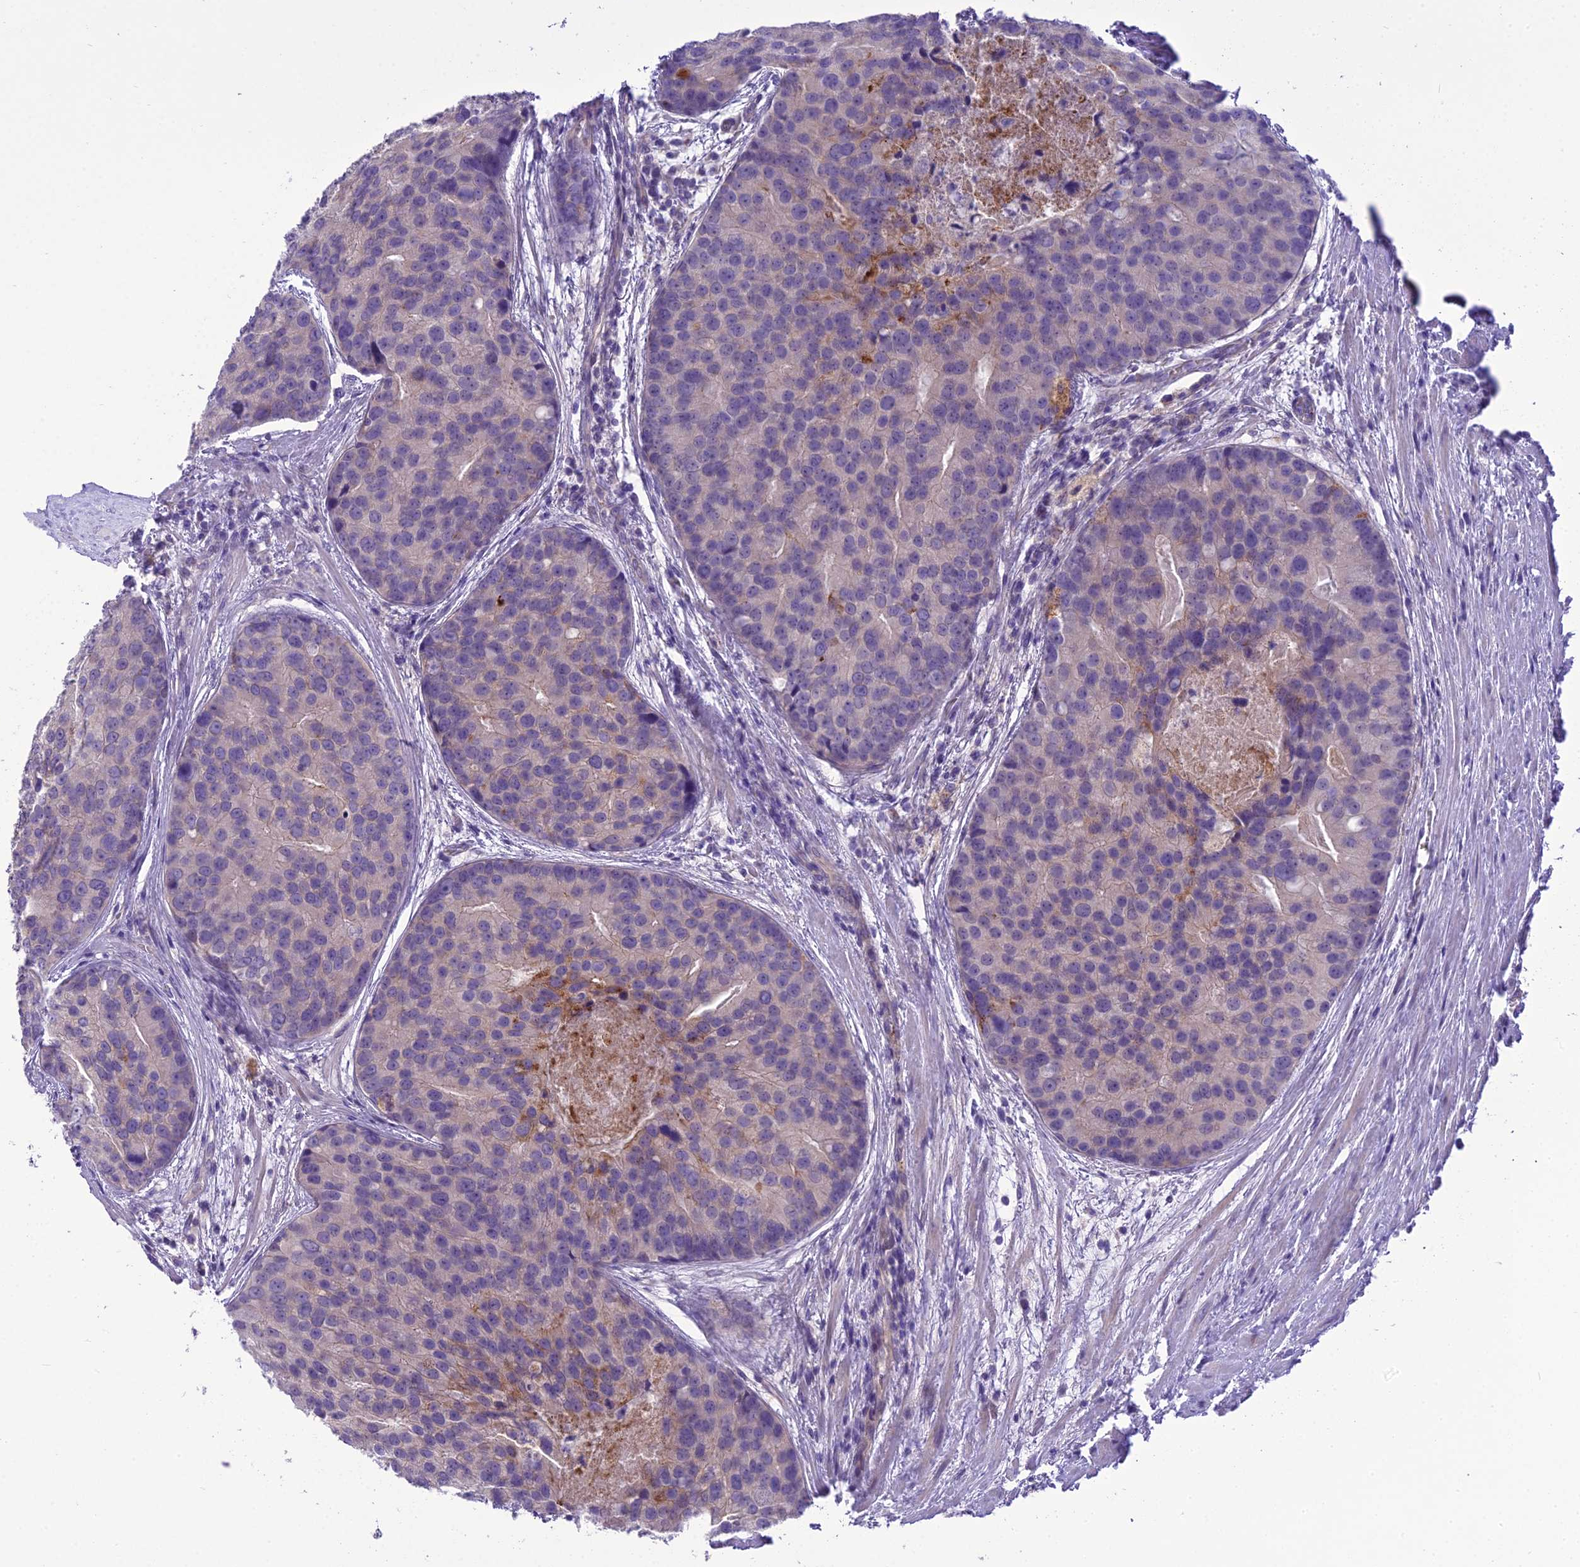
{"staining": {"intensity": "weak", "quantity": "<25%", "location": "cytoplasmic/membranous"}, "tissue": "prostate cancer", "cell_type": "Tumor cells", "image_type": "cancer", "snomed": [{"axis": "morphology", "description": "Adenocarcinoma, High grade"}, {"axis": "topography", "description": "Prostate"}], "caption": "The IHC micrograph has no significant expression in tumor cells of prostate adenocarcinoma (high-grade) tissue.", "gene": "SCRT1", "patient": {"sex": "male", "age": 62}}